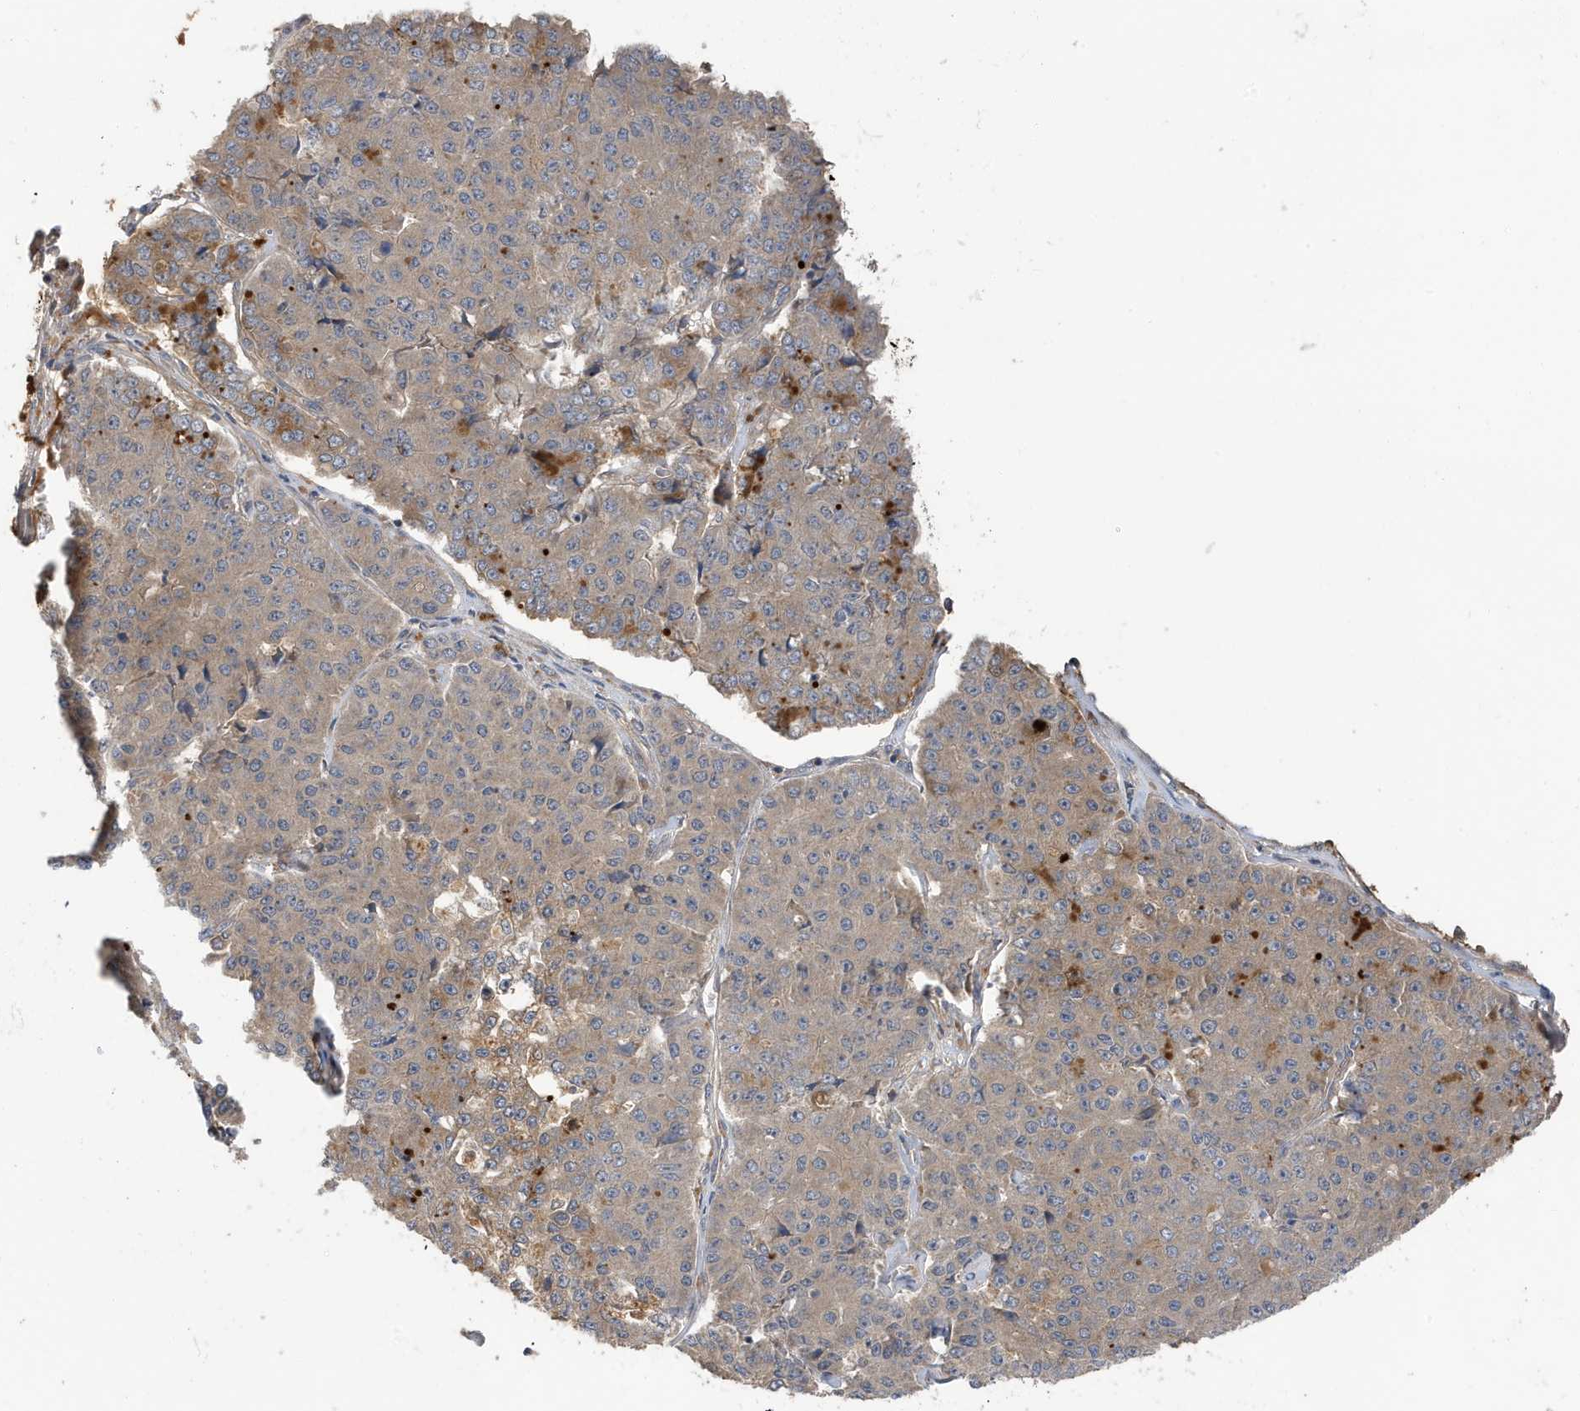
{"staining": {"intensity": "moderate", "quantity": "<25%", "location": "cytoplasmic/membranous"}, "tissue": "pancreatic cancer", "cell_type": "Tumor cells", "image_type": "cancer", "snomed": [{"axis": "morphology", "description": "Adenocarcinoma, NOS"}, {"axis": "topography", "description": "Pancreas"}], "caption": "DAB (3,3'-diaminobenzidine) immunohistochemical staining of pancreatic adenocarcinoma reveals moderate cytoplasmic/membranous protein expression in about <25% of tumor cells.", "gene": "LAPTM4A", "patient": {"sex": "male", "age": 50}}